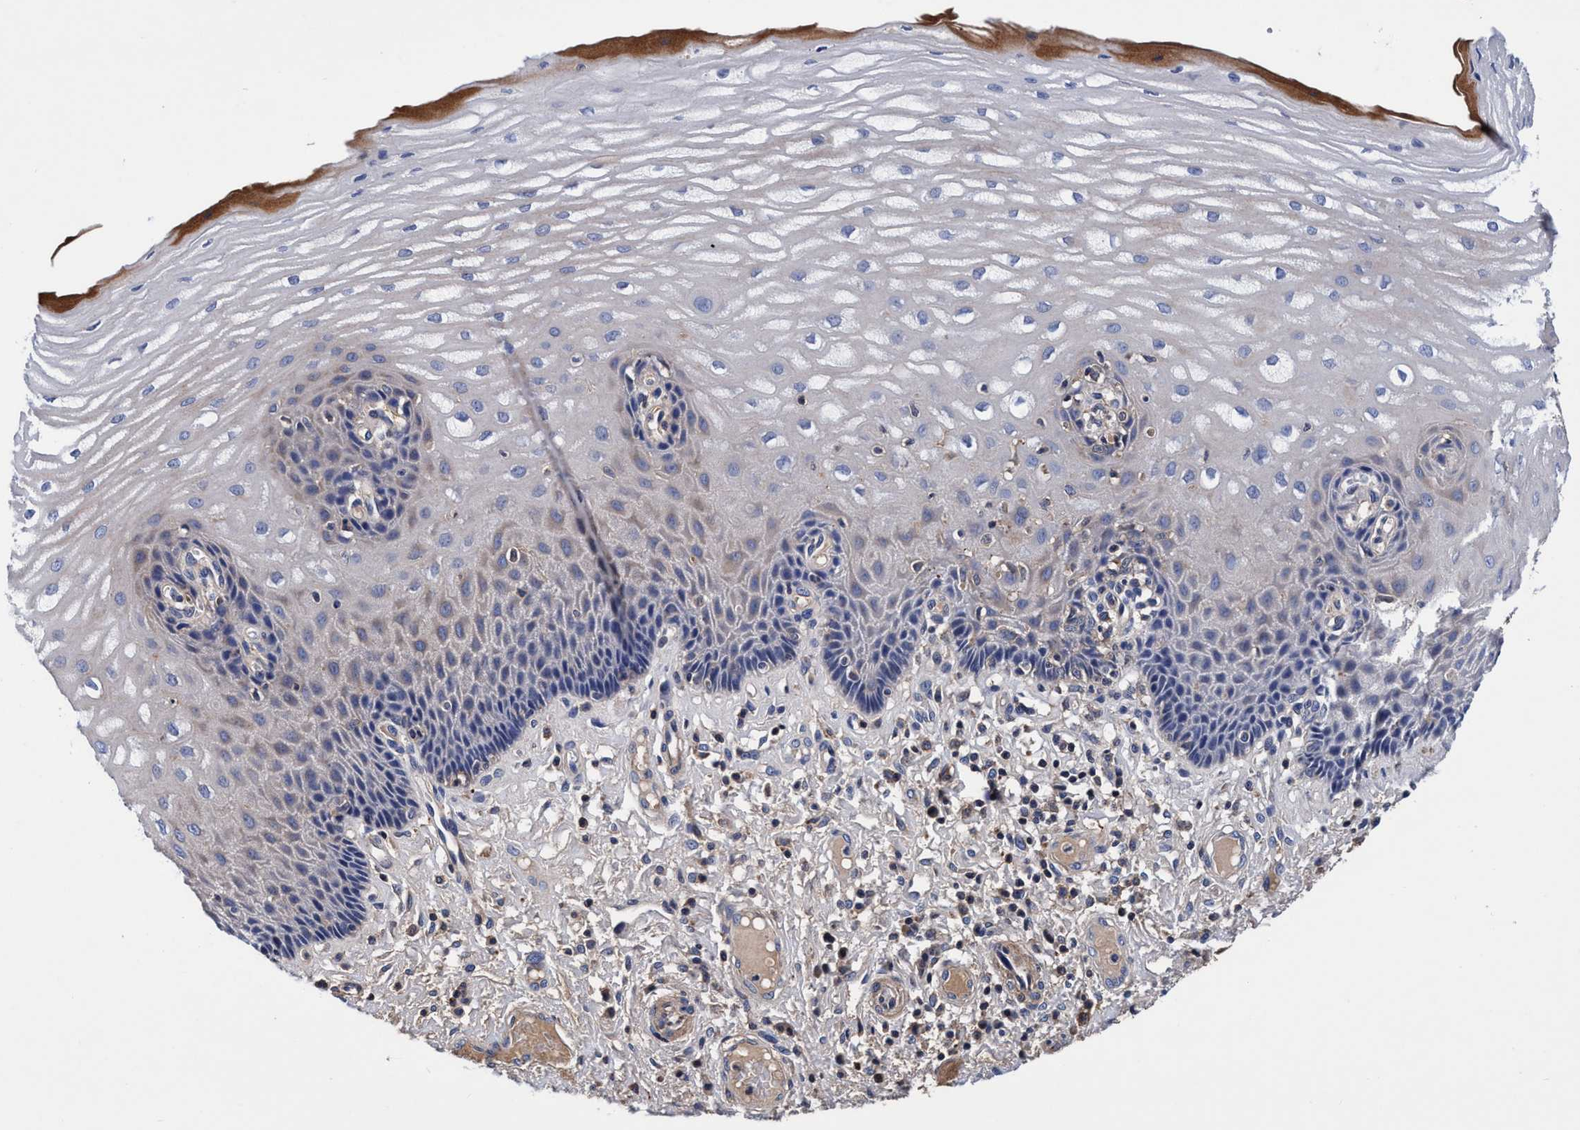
{"staining": {"intensity": "weak", "quantity": "<25%", "location": "cytoplasmic/membranous"}, "tissue": "esophagus", "cell_type": "Squamous epithelial cells", "image_type": "normal", "snomed": [{"axis": "morphology", "description": "Normal tissue, NOS"}, {"axis": "topography", "description": "Esophagus"}], "caption": "An immunohistochemistry (IHC) histopathology image of benign esophagus is shown. There is no staining in squamous epithelial cells of esophagus.", "gene": "RNF208", "patient": {"sex": "male", "age": 54}}